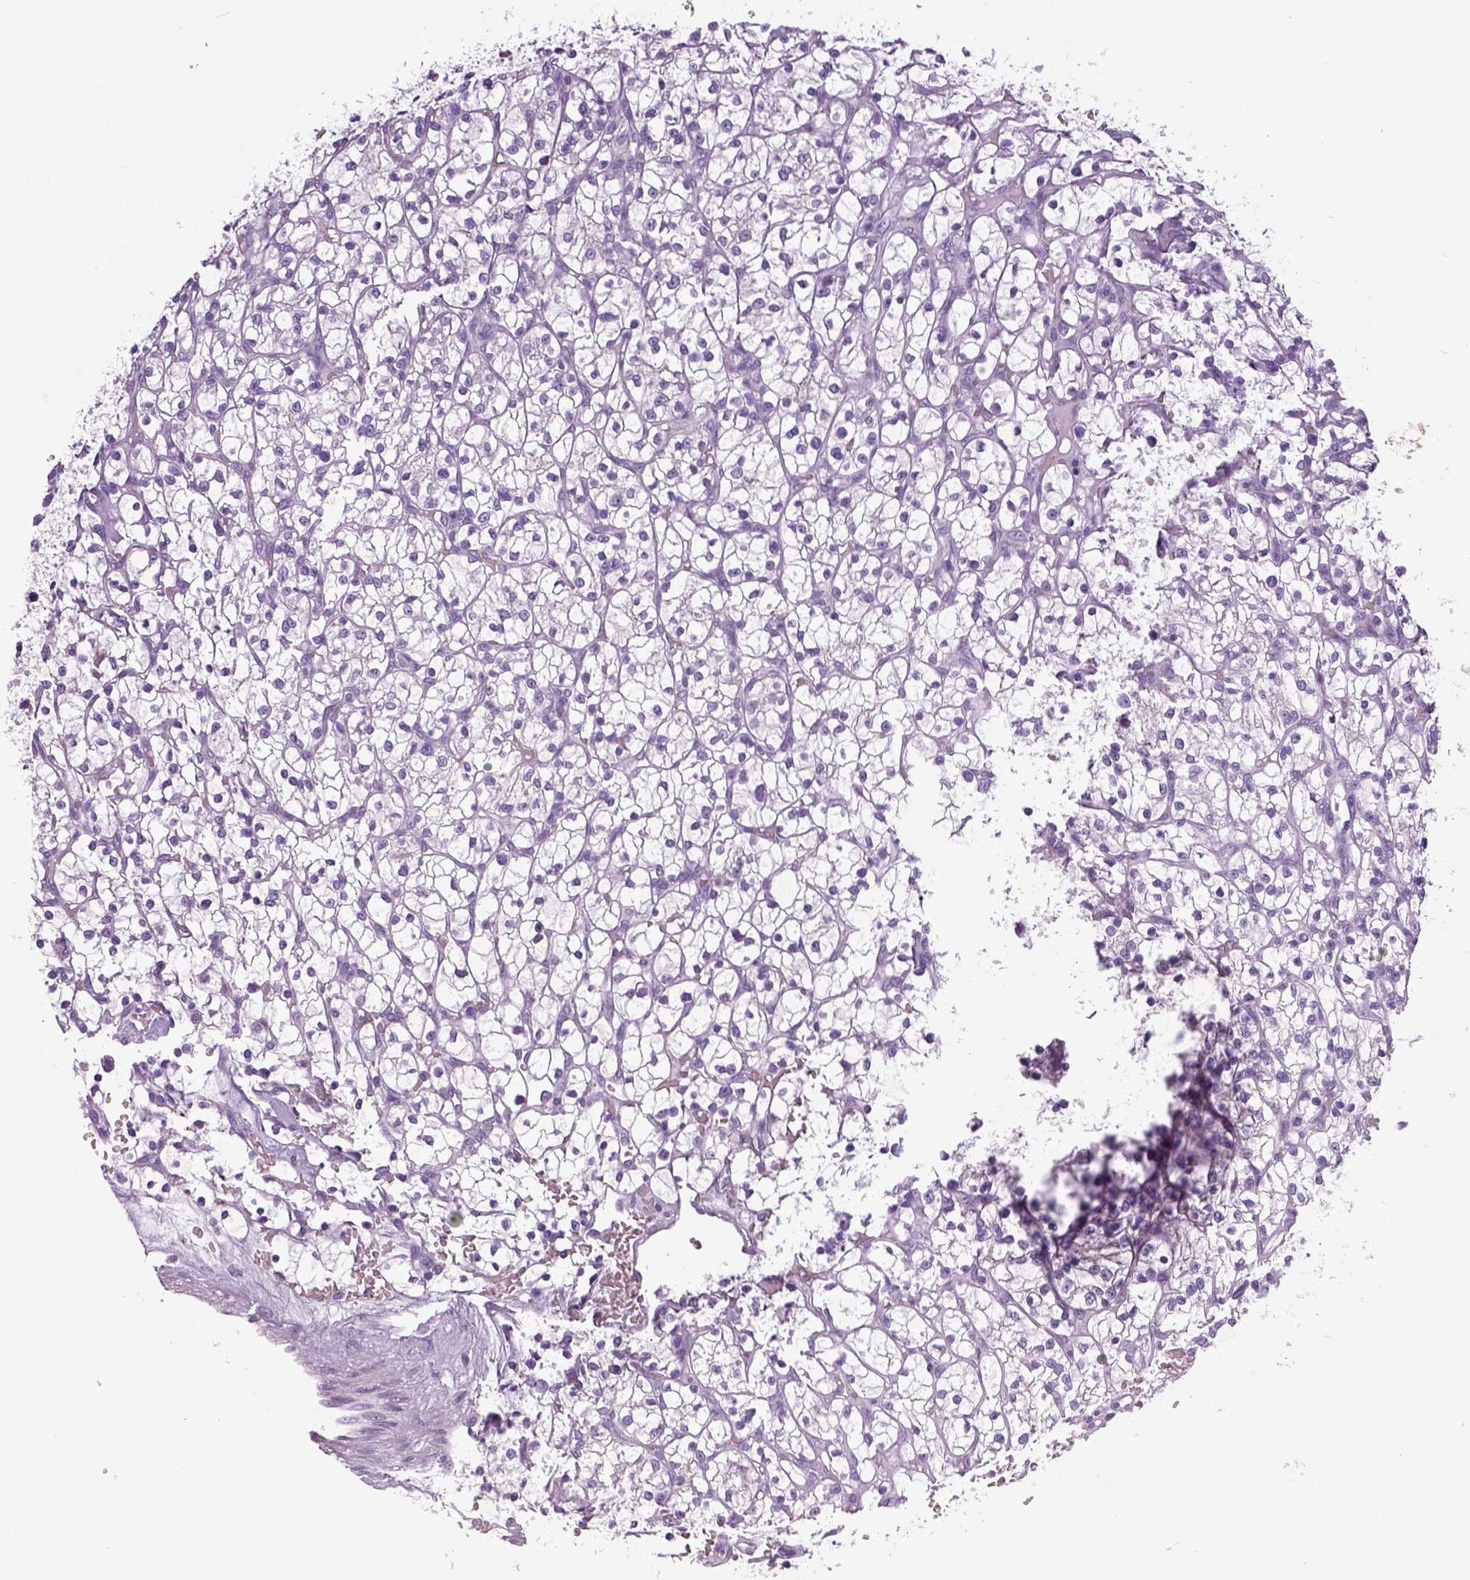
{"staining": {"intensity": "negative", "quantity": "none", "location": "none"}, "tissue": "renal cancer", "cell_type": "Tumor cells", "image_type": "cancer", "snomed": [{"axis": "morphology", "description": "Adenocarcinoma, NOS"}, {"axis": "topography", "description": "Kidney"}], "caption": "Protein analysis of renal cancer reveals no significant staining in tumor cells. Brightfield microscopy of immunohistochemistry (IHC) stained with DAB (3,3'-diaminobenzidine) (brown) and hematoxylin (blue), captured at high magnification.", "gene": "NECAB2", "patient": {"sex": "female", "age": 64}}